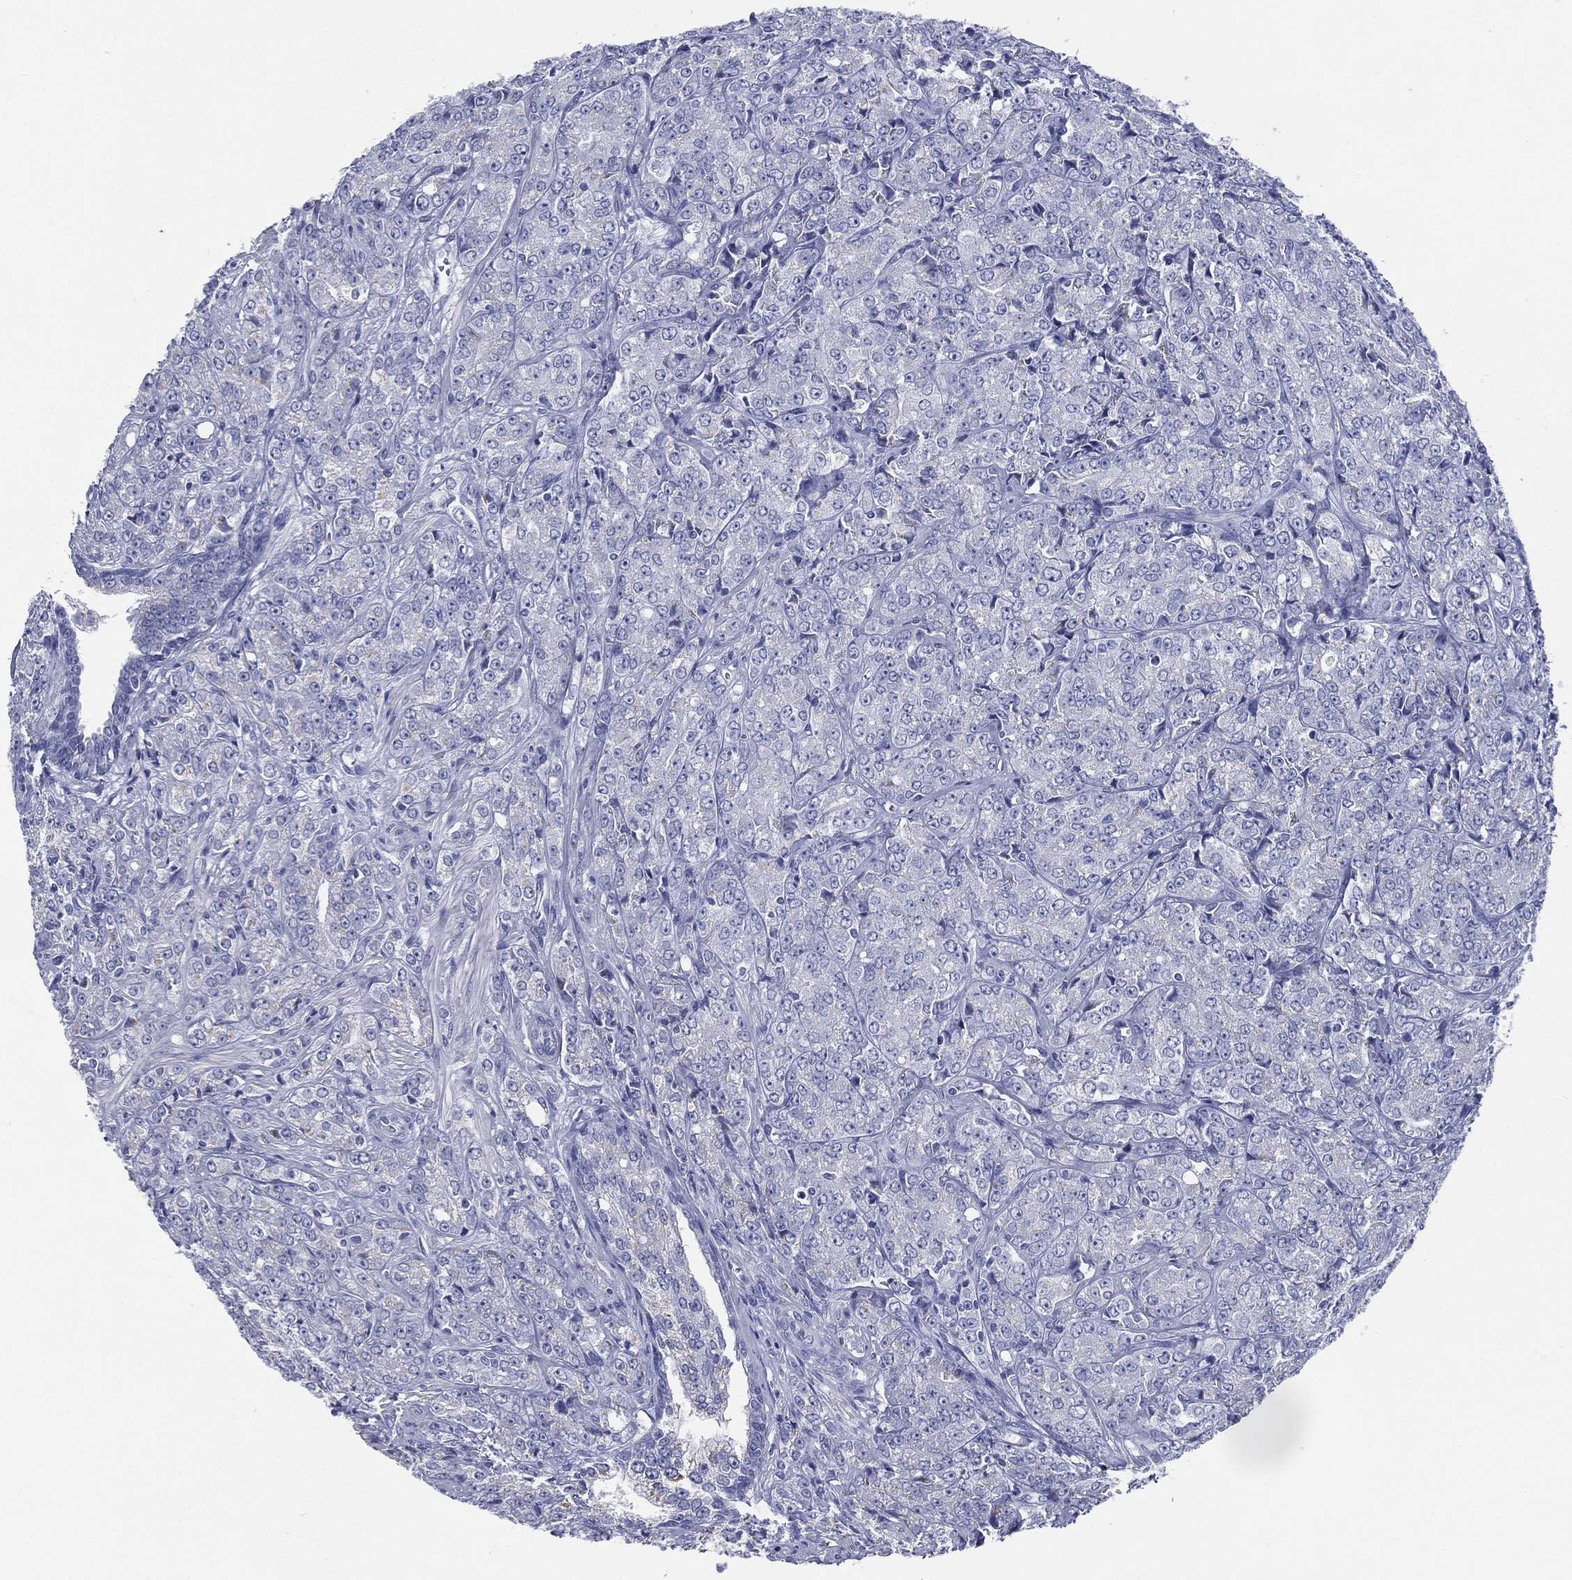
{"staining": {"intensity": "negative", "quantity": "none", "location": "none"}, "tissue": "prostate cancer", "cell_type": "Tumor cells", "image_type": "cancer", "snomed": [{"axis": "morphology", "description": "Adenocarcinoma, NOS"}, {"axis": "topography", "description": "Prostate and seminal vesicle, NOS"}, {"axis": "topography", "description": "Prostate"}], "caption": "This photomicrograph is of prostate cancer stained with immunohistochemistry to label a protein in brown with the nuclei are counter-stained blue. There is no staining in tumor cells.", "gene": "RSPH4A", "patient": {"sex": "male", "age": 68}}